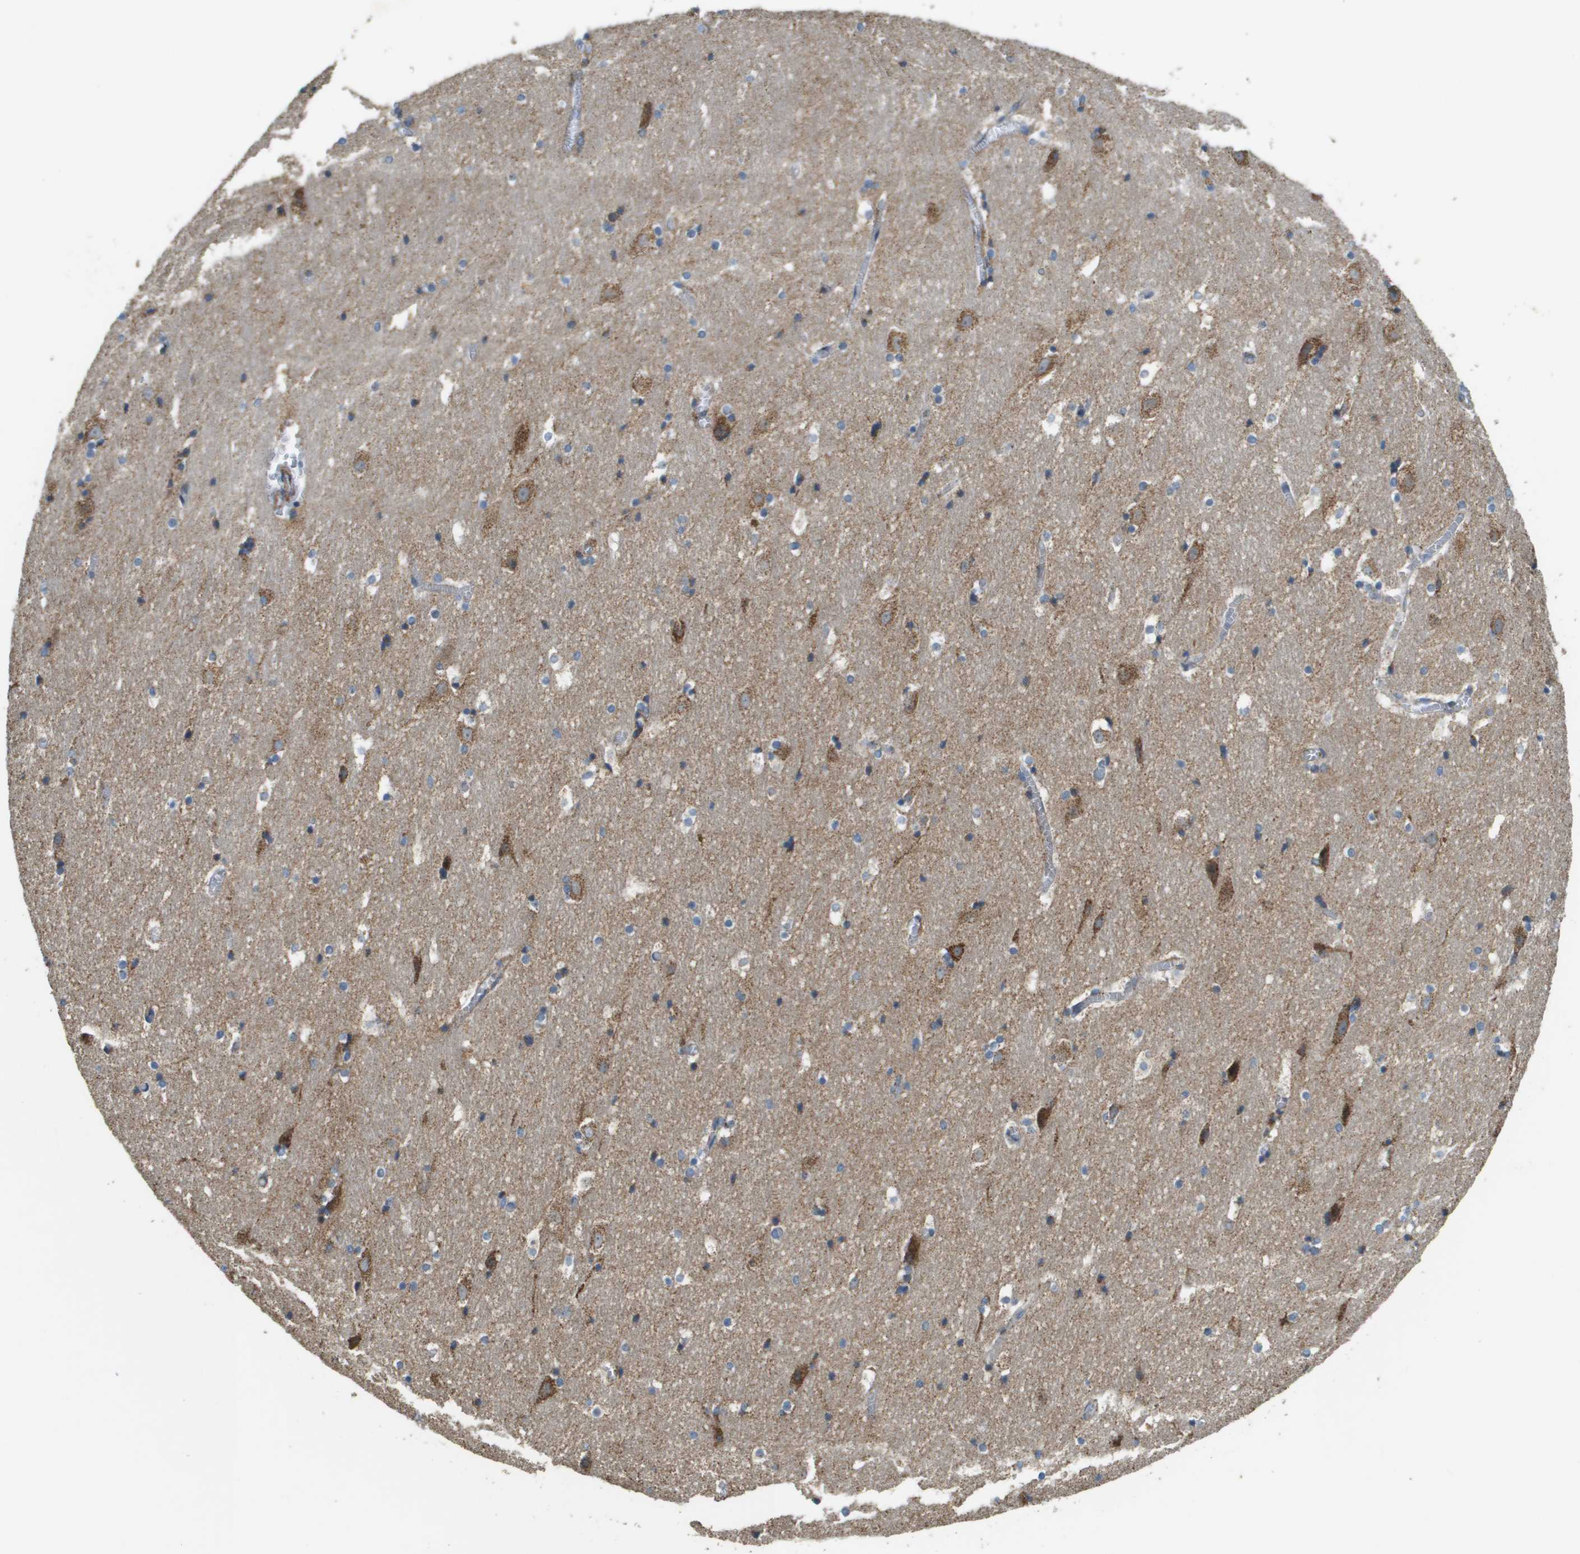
{"staining": {"intensity": "moderate", "quantity": "<25%", "location": "cytoplasmic/membranous"}, "tissue": "hippocampus", "cell_type": "Glial cells", "image_type": "normal", "snomed": [{"axis": "morphology", "description": "Normal tissue, NOS"}, {"axis": "topography", "description": "Hippocampus"}], "caption": "Hippocampus stained with DAB immunohistochemistry (IHC) demonstrates low levels of moderate cytoplasmic/membranous positivity in approximately <25% of glial cells. (DAB IHC with brightfield microscopy, high magnification).", "gene": "NRK", "patient": {"sex": "male", "age": 45}}